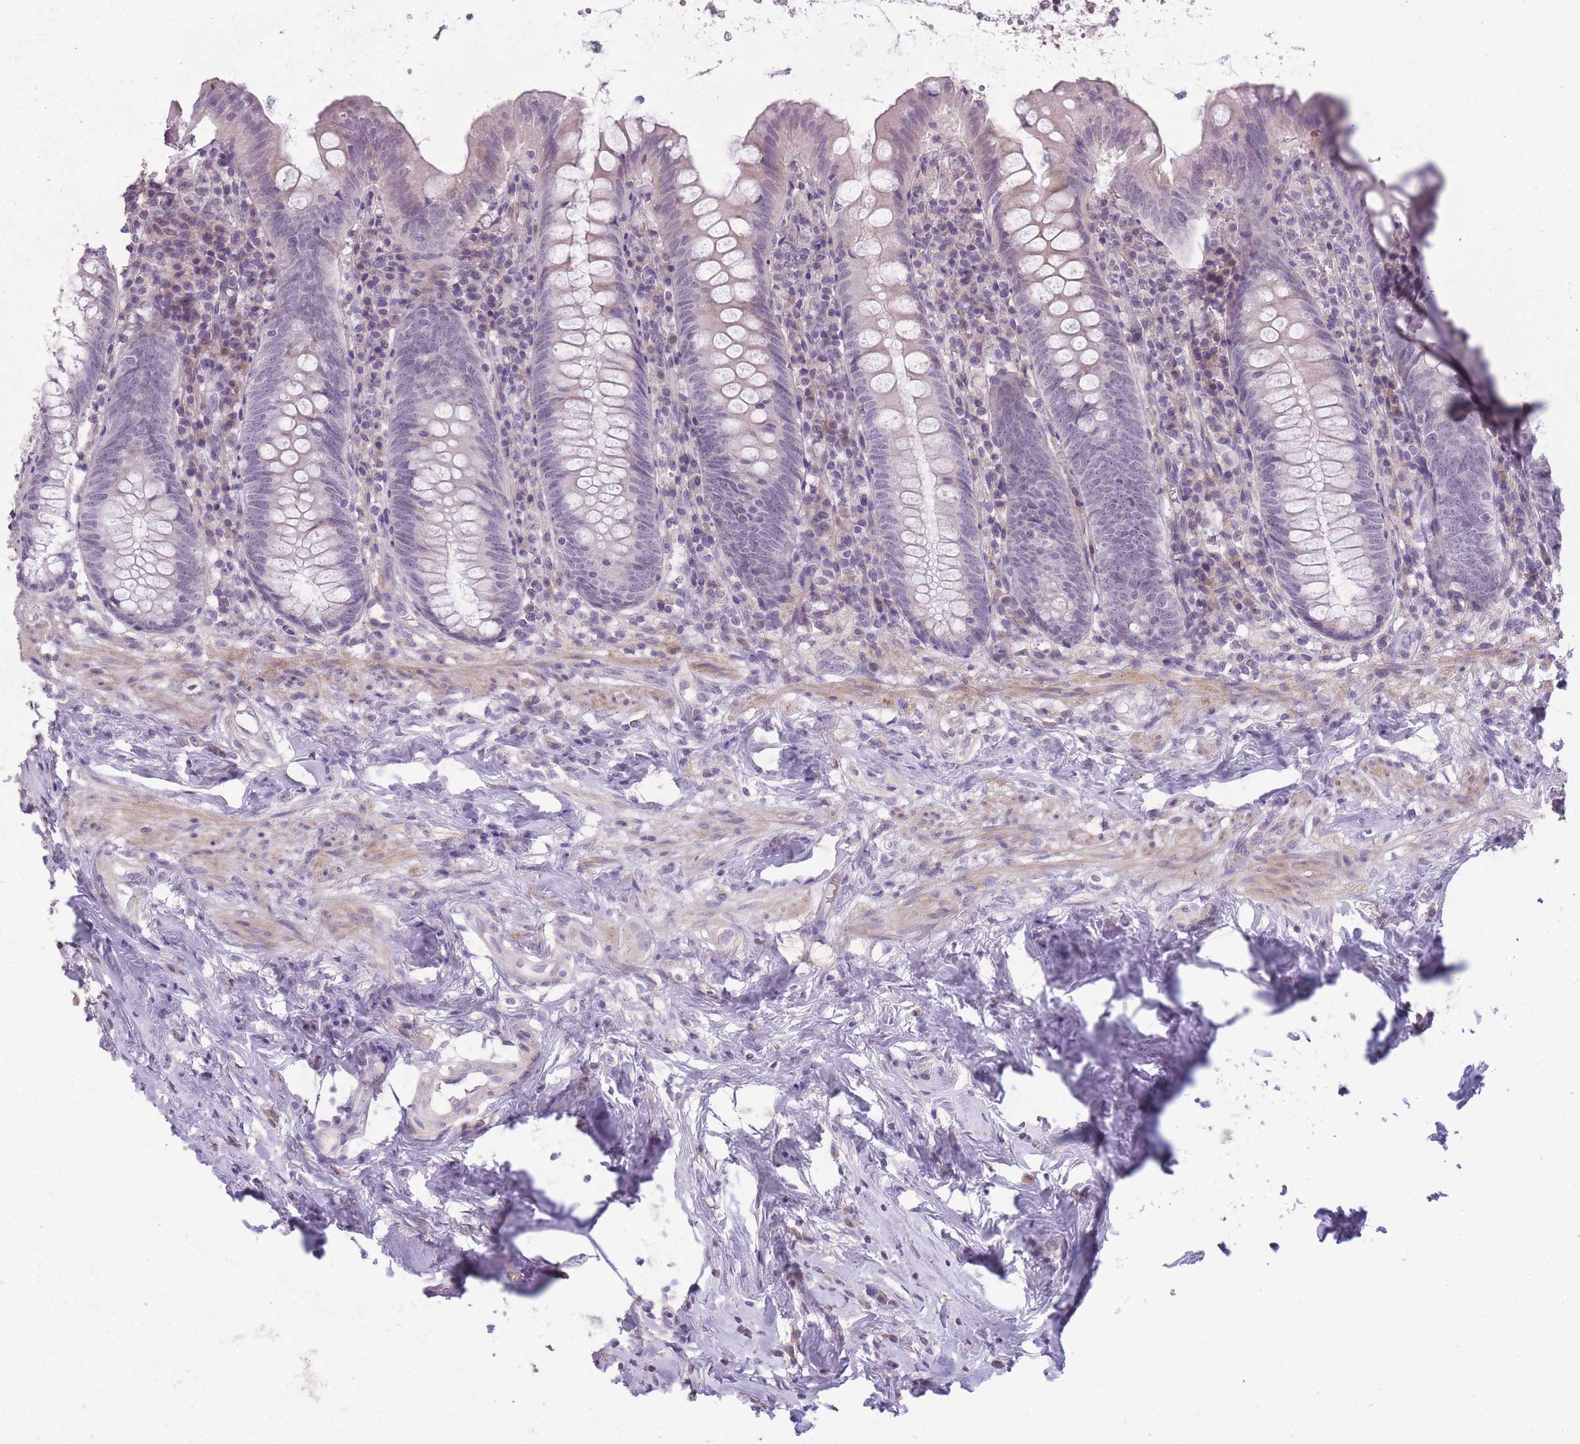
{"staining": {"intensity": "negative", "quantity": "none", "location": "none"}, "tissue": "appendix", "cell_type": "Glandular cells", "image_type": "normal", "snomed": [{"axis": "morphology", "description": "Normal tissue, NOS"}, {"axis": "topography", "description": "Appendix"}], "caption": "Immunohistochemistry (IHC) histopathology image of benign appendix stained for a protein (brown), which displays no staining in glandular cells. (DAB immunohistochemistry (IHC) visualized using brightfield microscopy, high magnification).", "gene": "ZBTB24", "patient": {"sex": "female", "age": 54}}